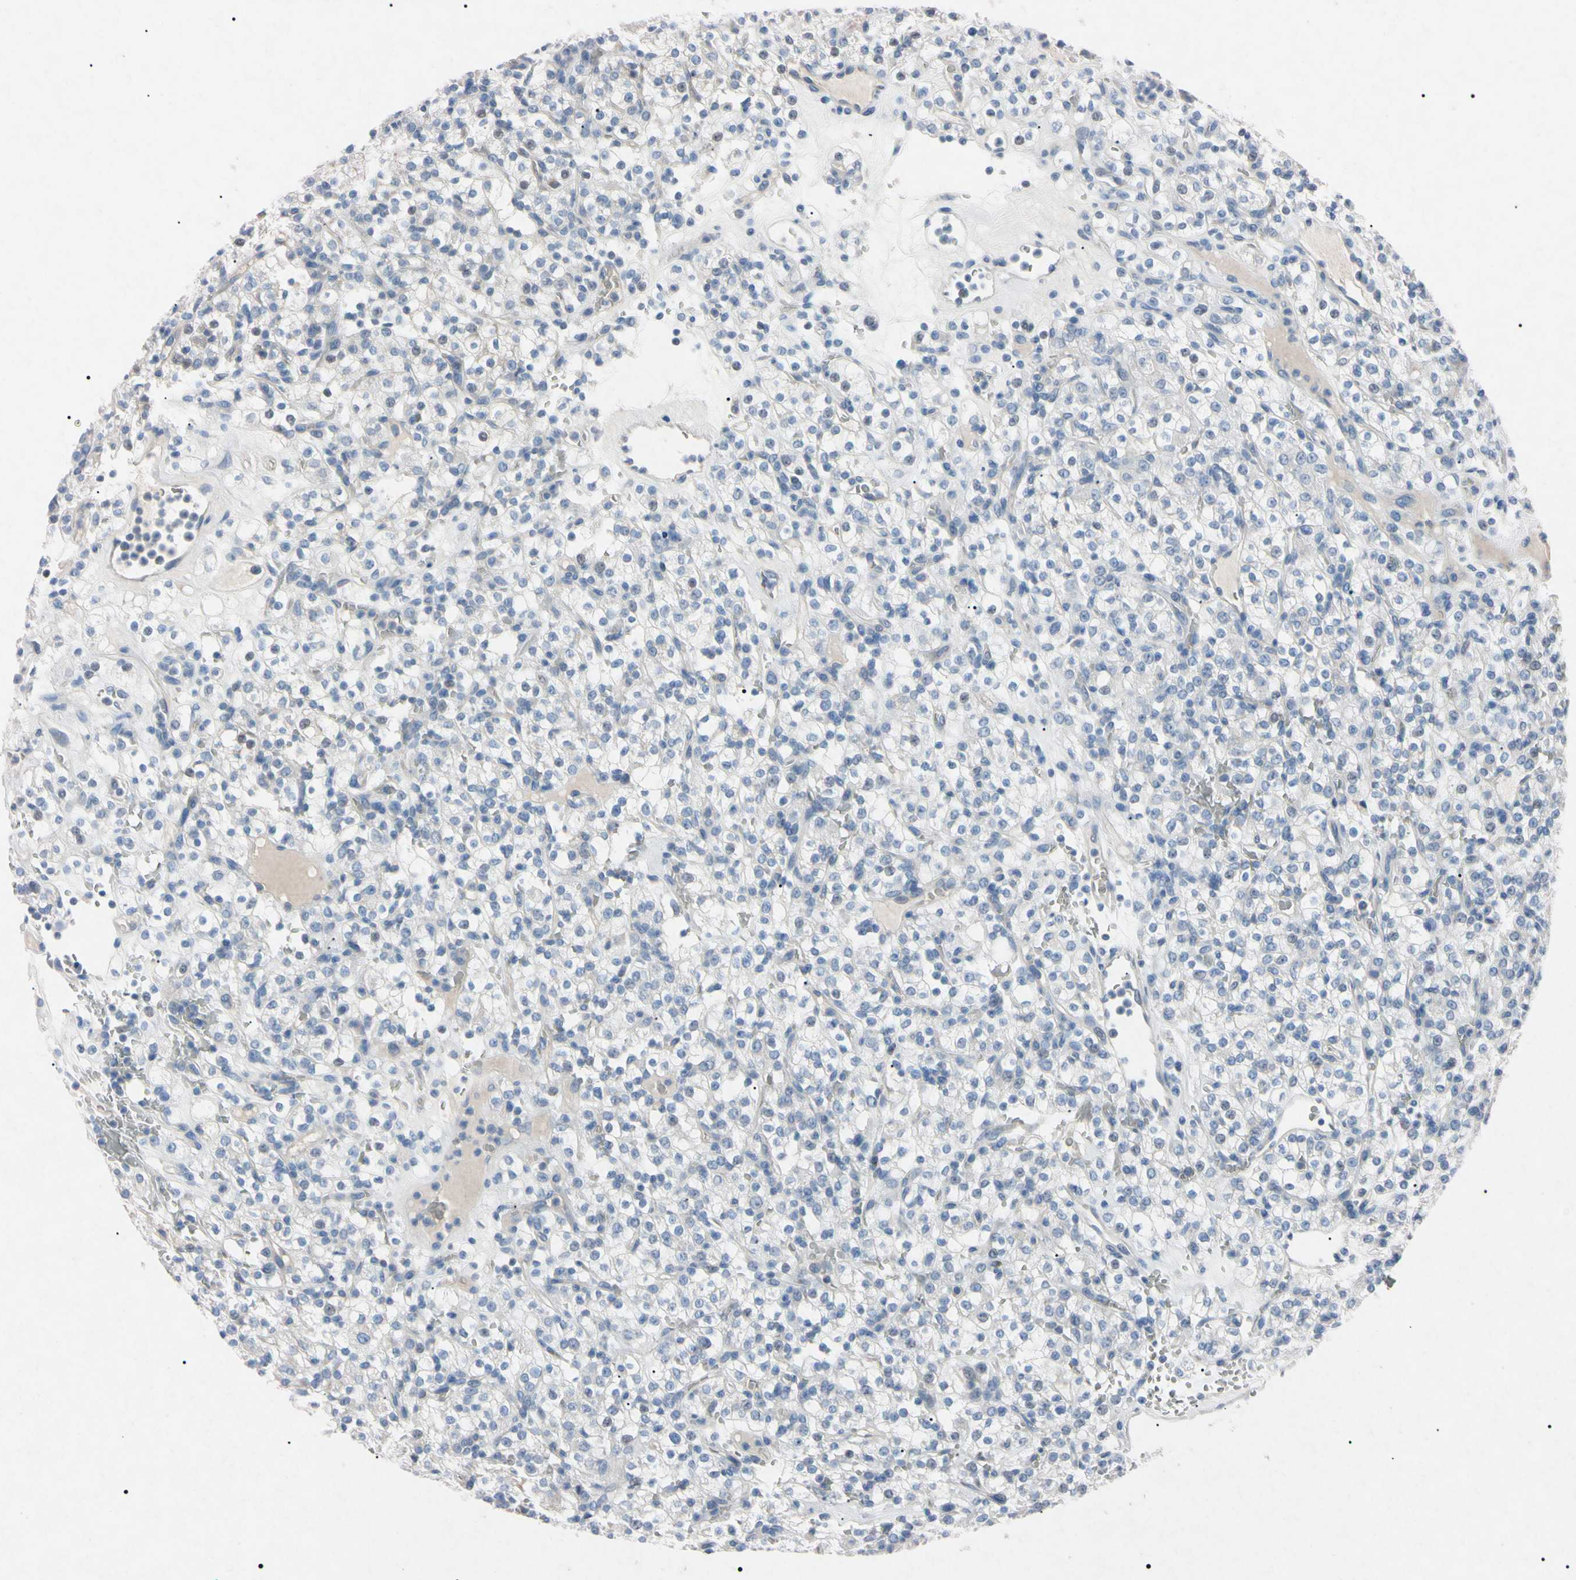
{"staining": {"intensity": "negative", "quantity": "none", "location": "none"}, "tissue": "renal cancer", "cell_type": "Tumor cells", "image_type": "cancer", "snomed": [{"axis": "morphology", "description": "Normal tissue, NOS"}, {"axis": "morphology", "description": "Adenocarcinoma, NOS"}, {"axis": "topography", "description": "Kidney"}], "caption": "DAB immunohistochemical staining of renal adenocarcinoma reveals no significant positivity in tumor cells. Nuclei are stained in blue.", "gene": "ELN", "patient": {"sex": "female", "age": 72}}